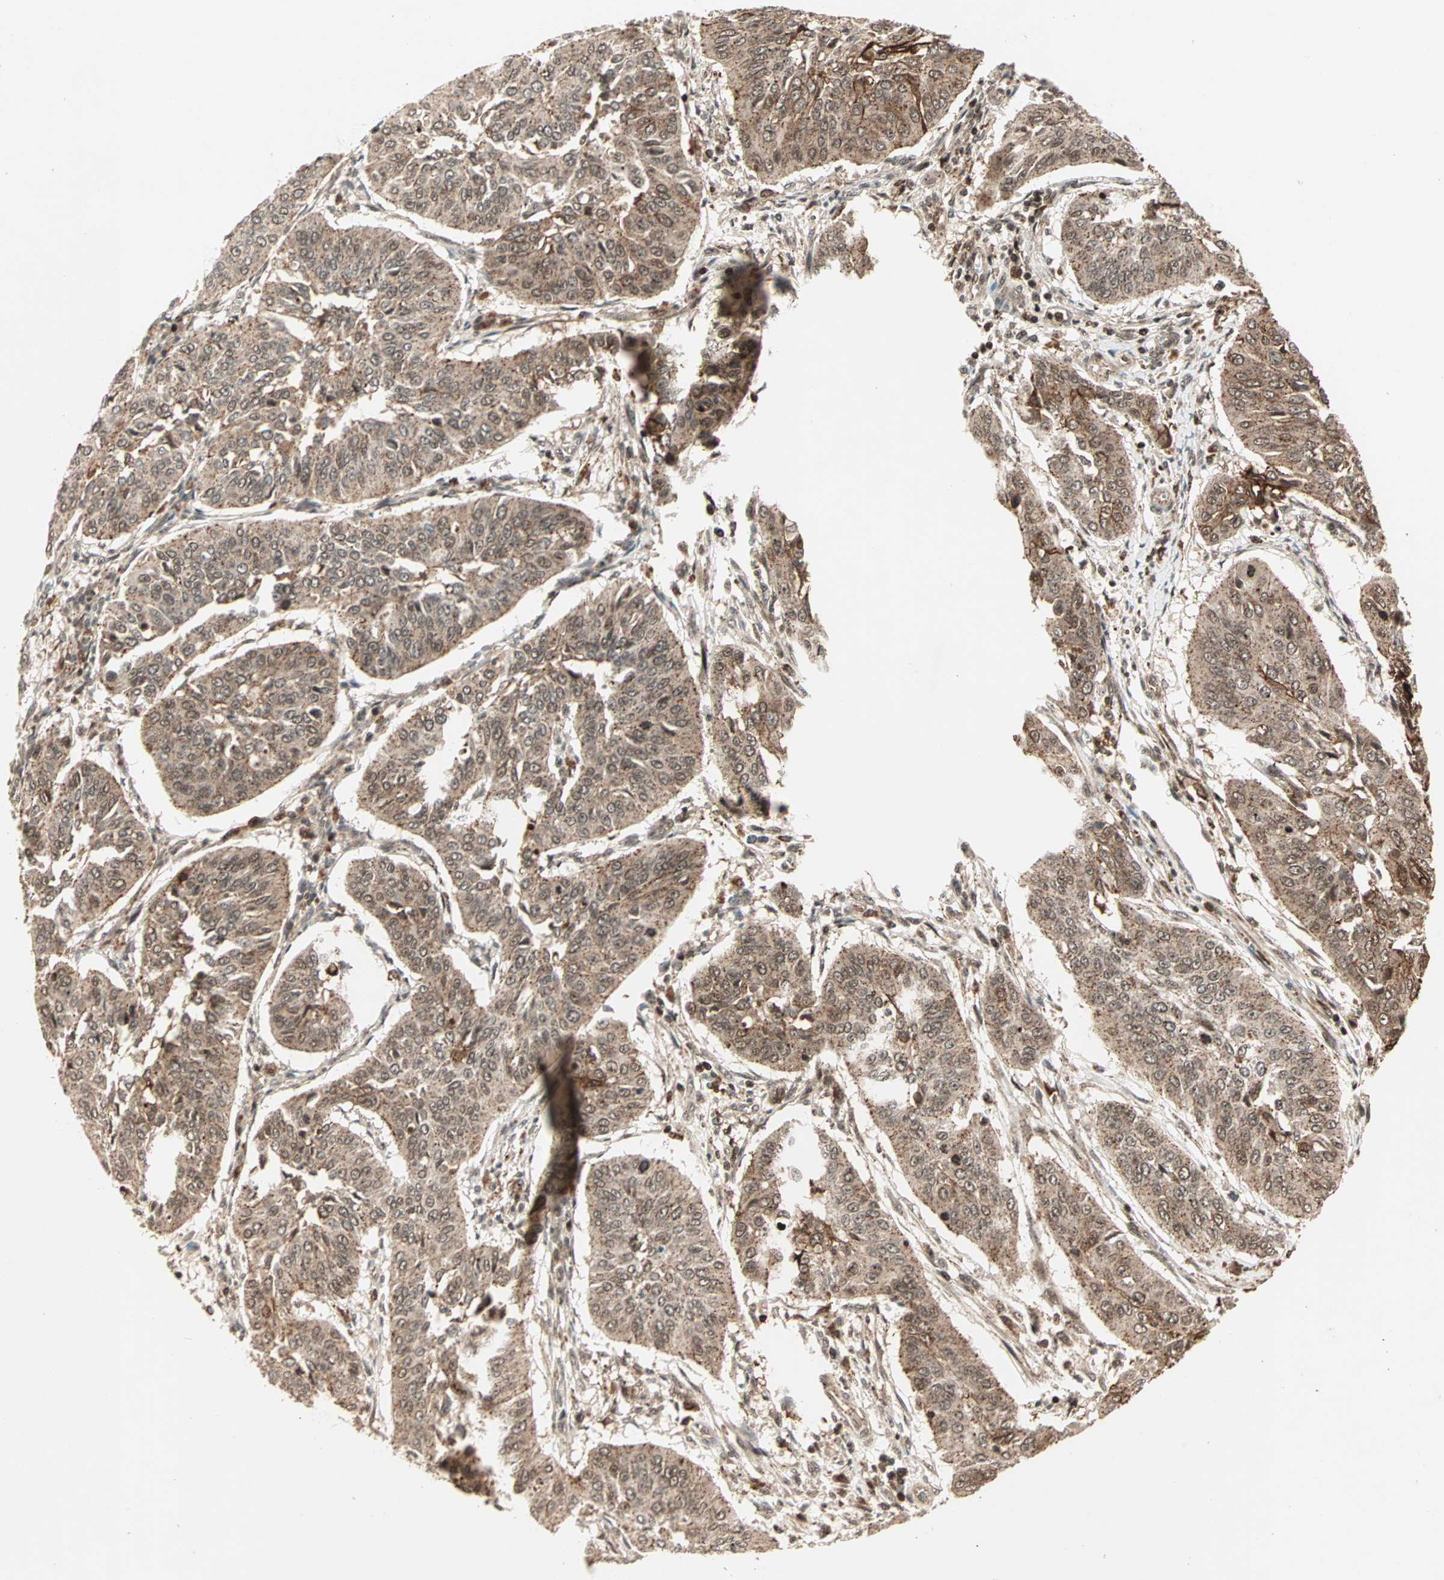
{"staining": {"intensity": "moderate", "quantity": ">75%", "location": "cytoplasmic/membranous,nuclear"}, "tissue": "cervical cancer", "cell_type": "Tumor cells", "image_type": "cancer", "snomed": [{"axis": "morphology", "description": "Normal tissue, NOS"}, {"axis": "morphology", "description": "Squamous cell carcinoma, NOS"}, {"axis": "topography", "description": "Cervix"}], "caption": "This histopathology image shows IHC staining of cervical squamous cell carcinoma, with medium moderate cytoplasmic/membranous and nuclear staining in about >75% of tumor cells.", "gene": "ZBED9", "patient": {"sex": "female", "age": 39}}